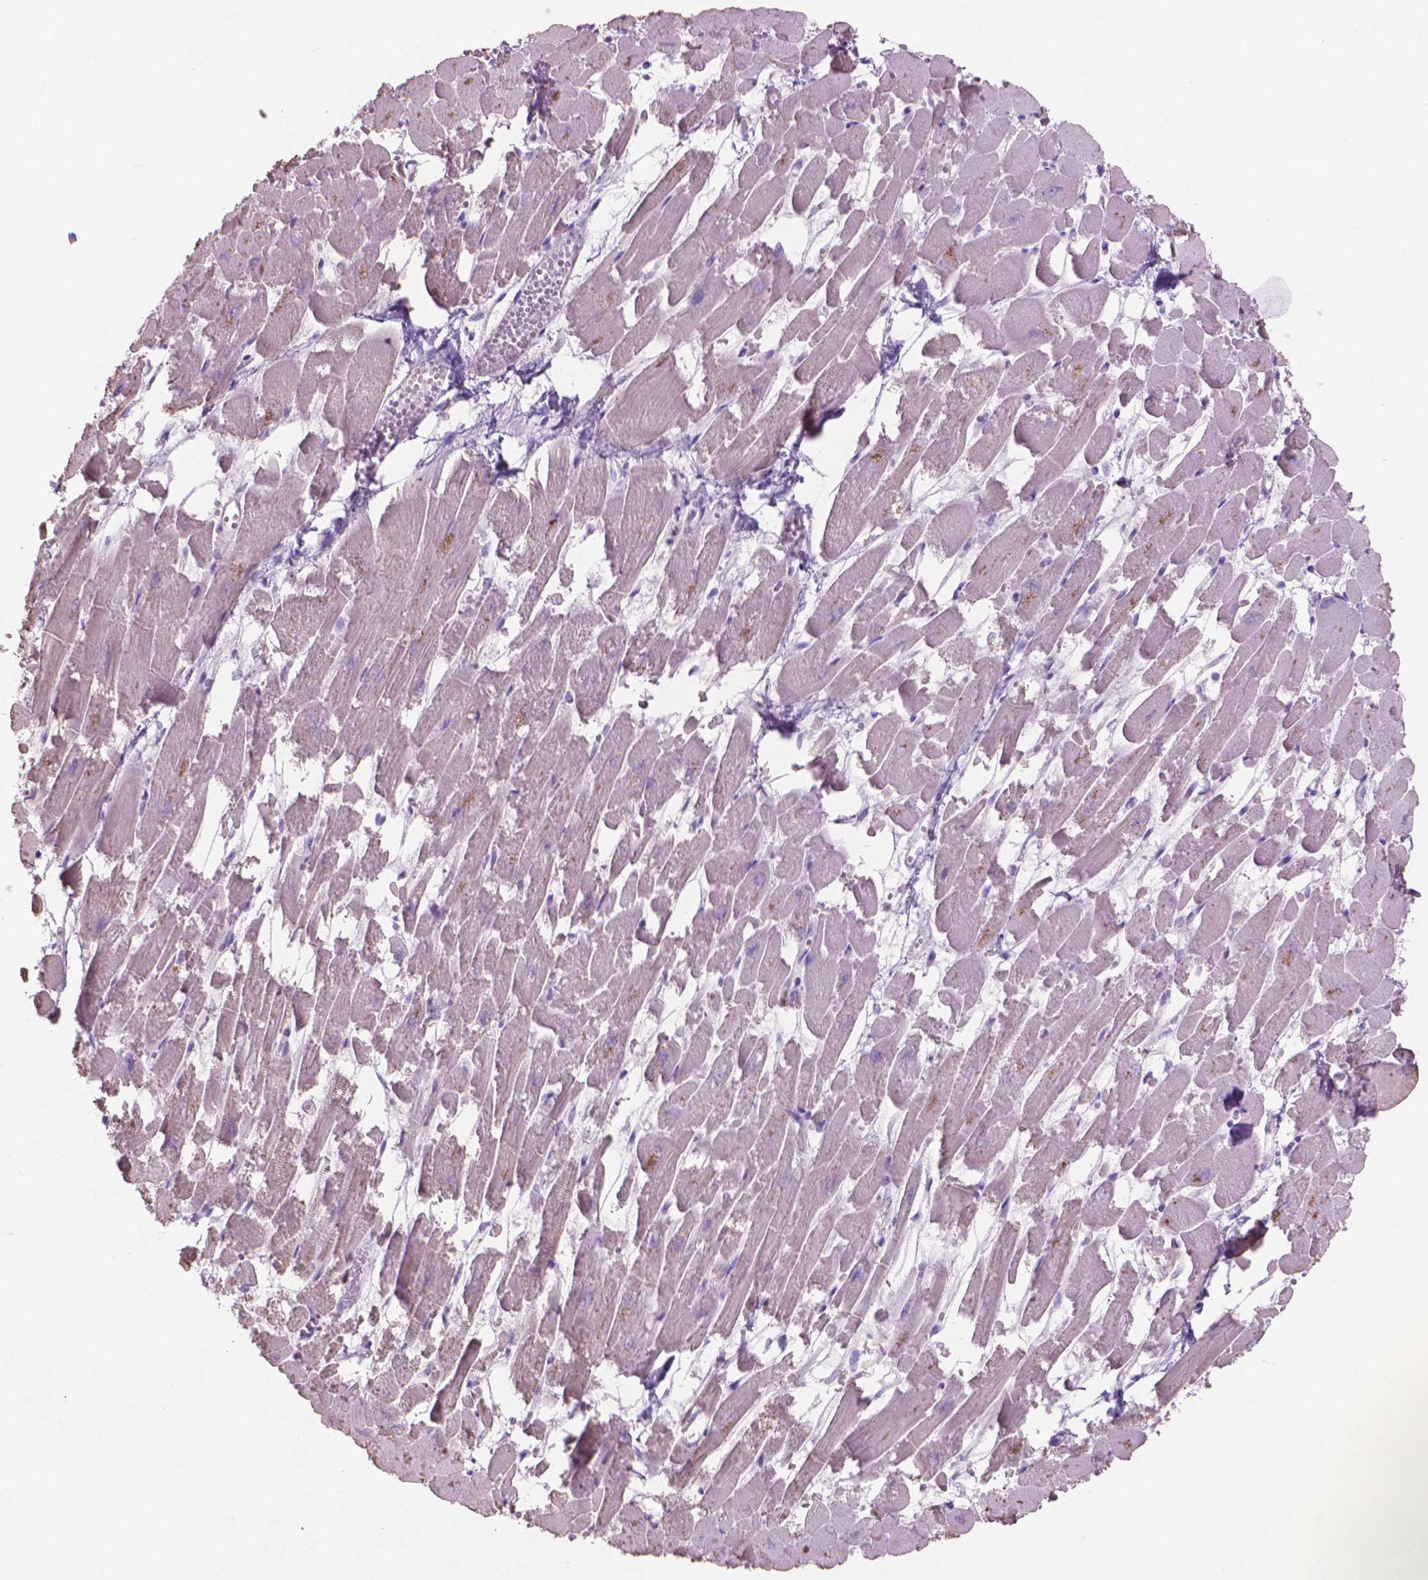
{"staining": {"intensity": "weak", "quantity": "<25%", "location": "cytoplasmic/membranous"}, "tissue": "heart muscle", "cell_type": "Cardiomyocytes", "image_type": "normal", "snomed": [{"axis": "morphology", "description": "Normal tissue, NOS"}, {"axis": "topography", "description": "Heart"}], "caption": "This is a image of IHC staining of benign heart muscle, which shows no expression in cardiomyocytes. (DAB (3,3'-diaminobenzidine) IHC visualized using brightfield microscopy, high magnification).", "gene": "AQP10", "patient": {"sex": "female", "age": 52}}